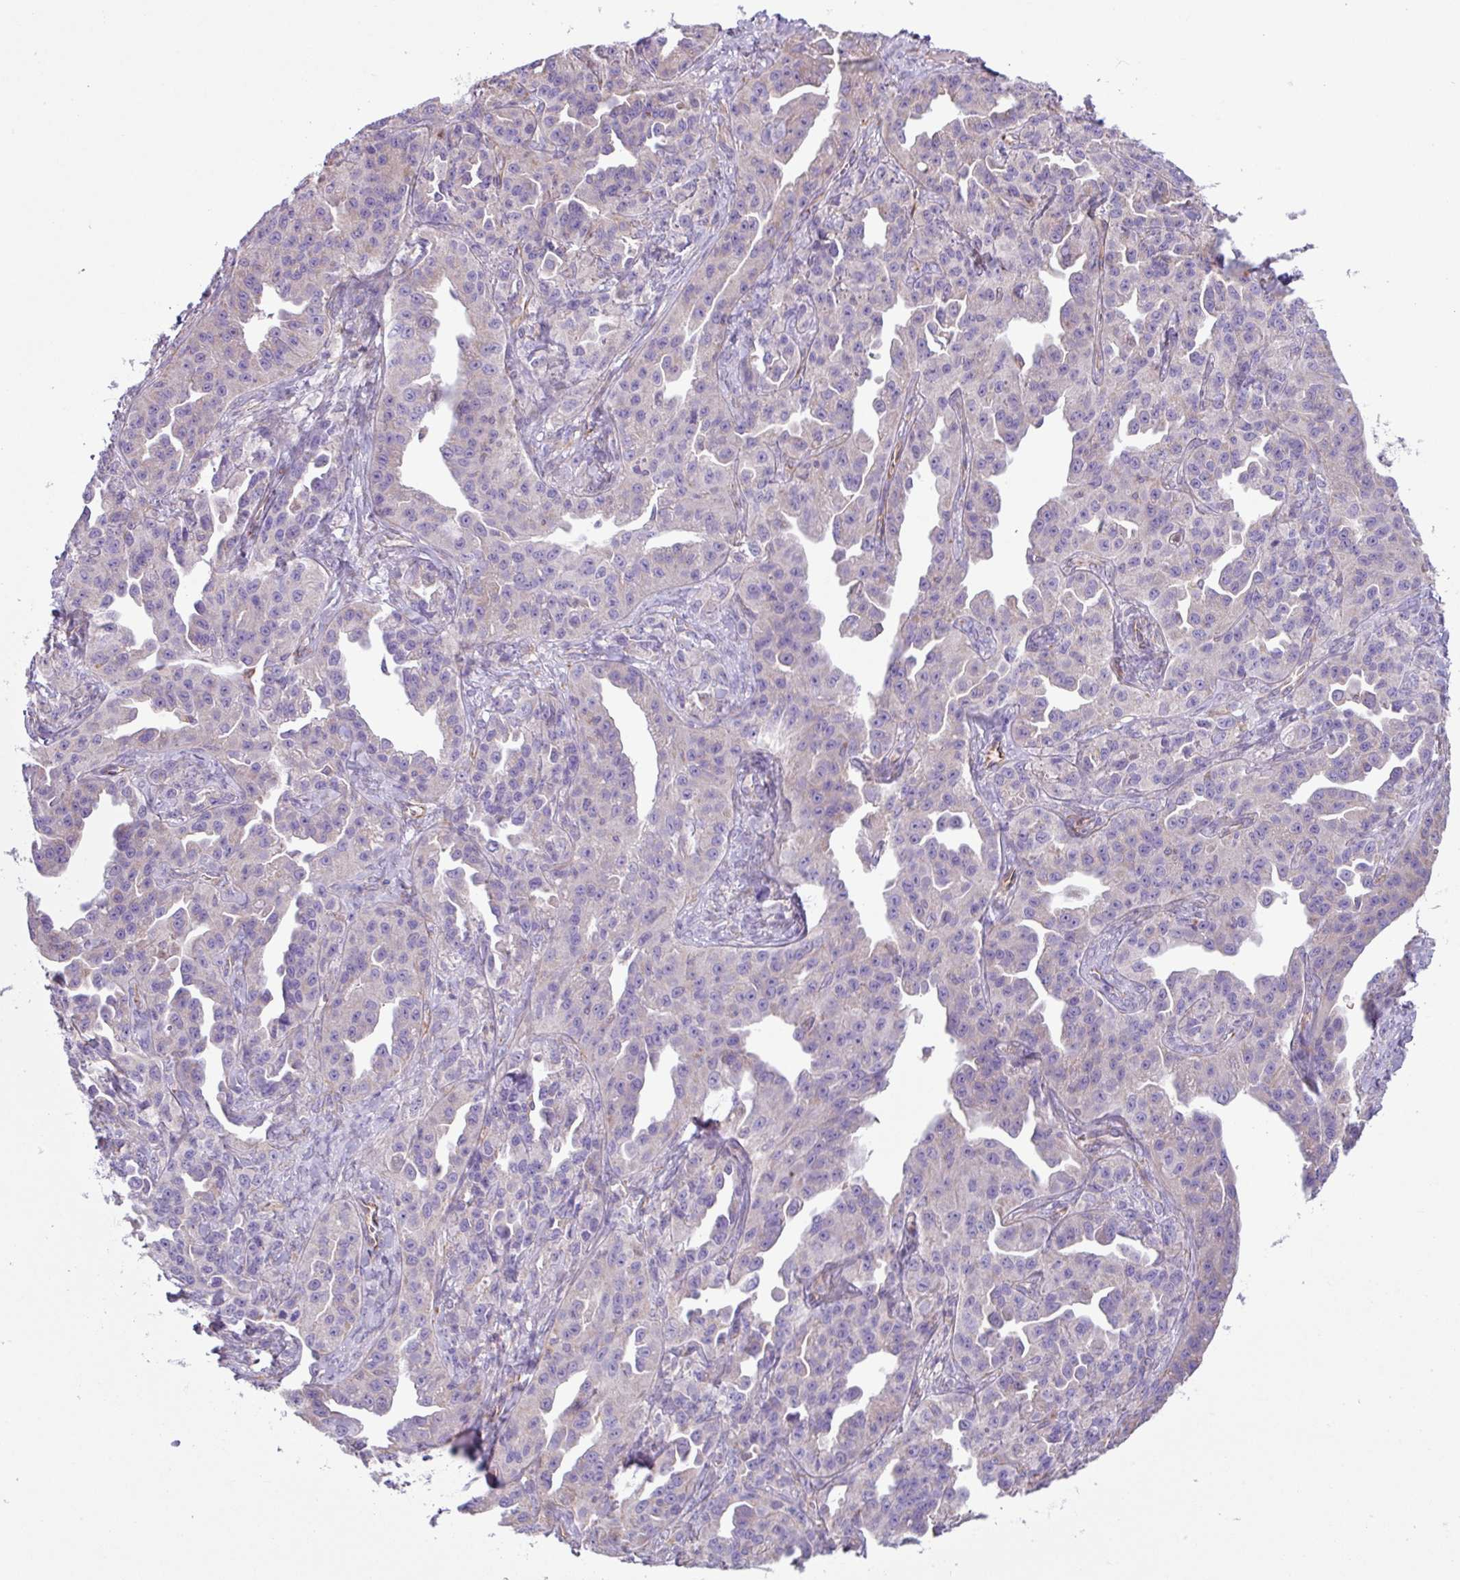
{"staining": {"intensity": "negative", "quantity": "none", "location": "none"}, "tissue": "ovarian cancer", "cell_type": "Tumor cells", "image_type": "cancer", "snomed": [{"axis": "morphology", "description": "Cystadenocarcinoma, serous, NOS"}, {"axis": "topography", "description": "Ovary"}], "caption": "An immunohistochemistry photomicrograph of ovarian cancer is shown. There is no staining in tumor cells of ovarian cancer.", "gene": "MRM2", "patient": {"sex": "female", "age": 75}}